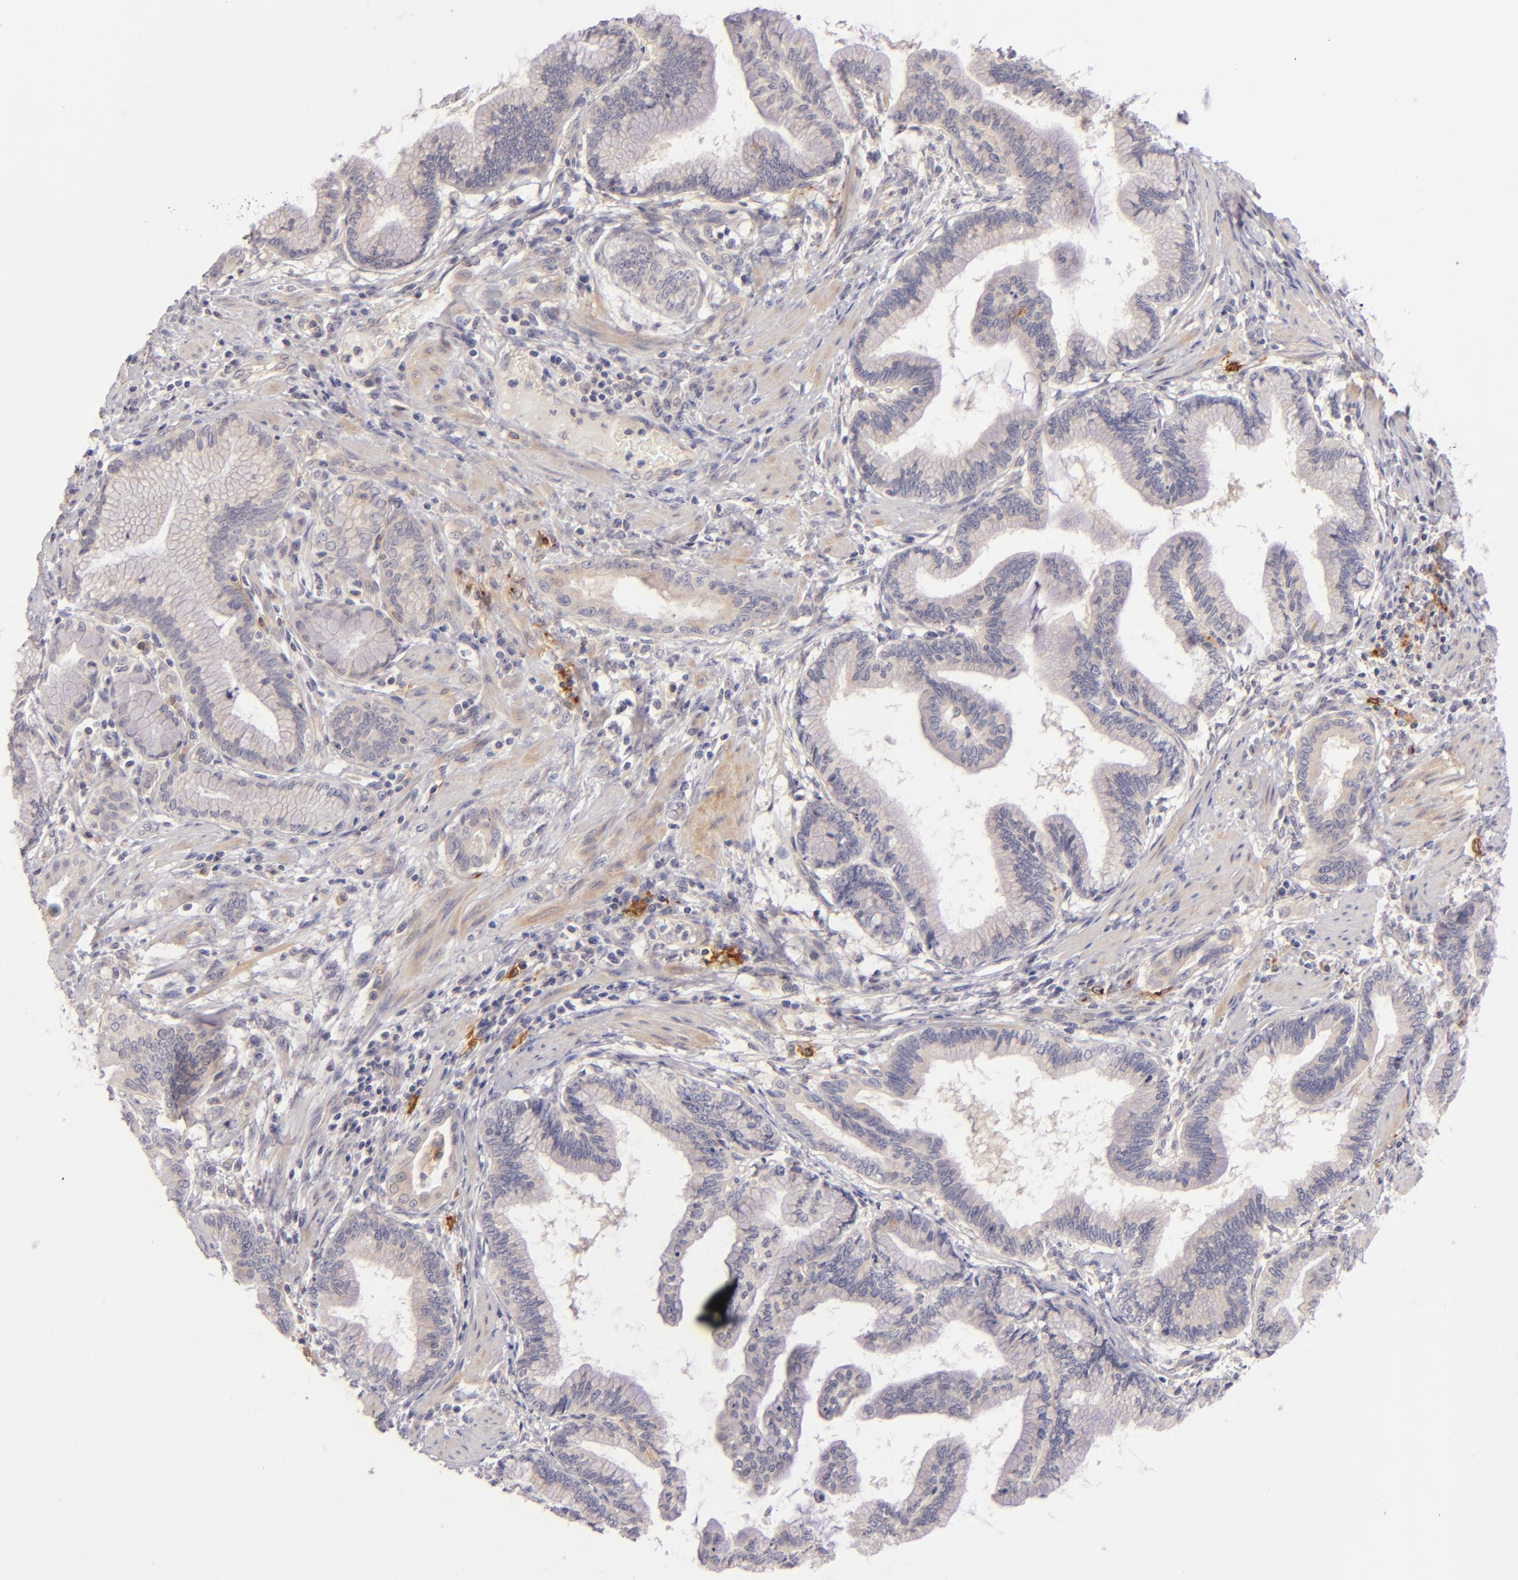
{"staining": {"intensity": "negative", "quantity": "none", "location": "none"}, "tissue": "pancreatic cancer", "cell_type": "Tumor cells", "image_type": "cancer", "snomed": [{"axis": "morphology", "description": "Adenocarcinoma, NOS"}, {"axis": "topography", "description": "Pancreas"}], "caption": "Tumor cells are negative for protein expression in human pancreatic adenocarcinoma.", "gene": "CD83", "patient": {"sex": "female", "age": 64}}